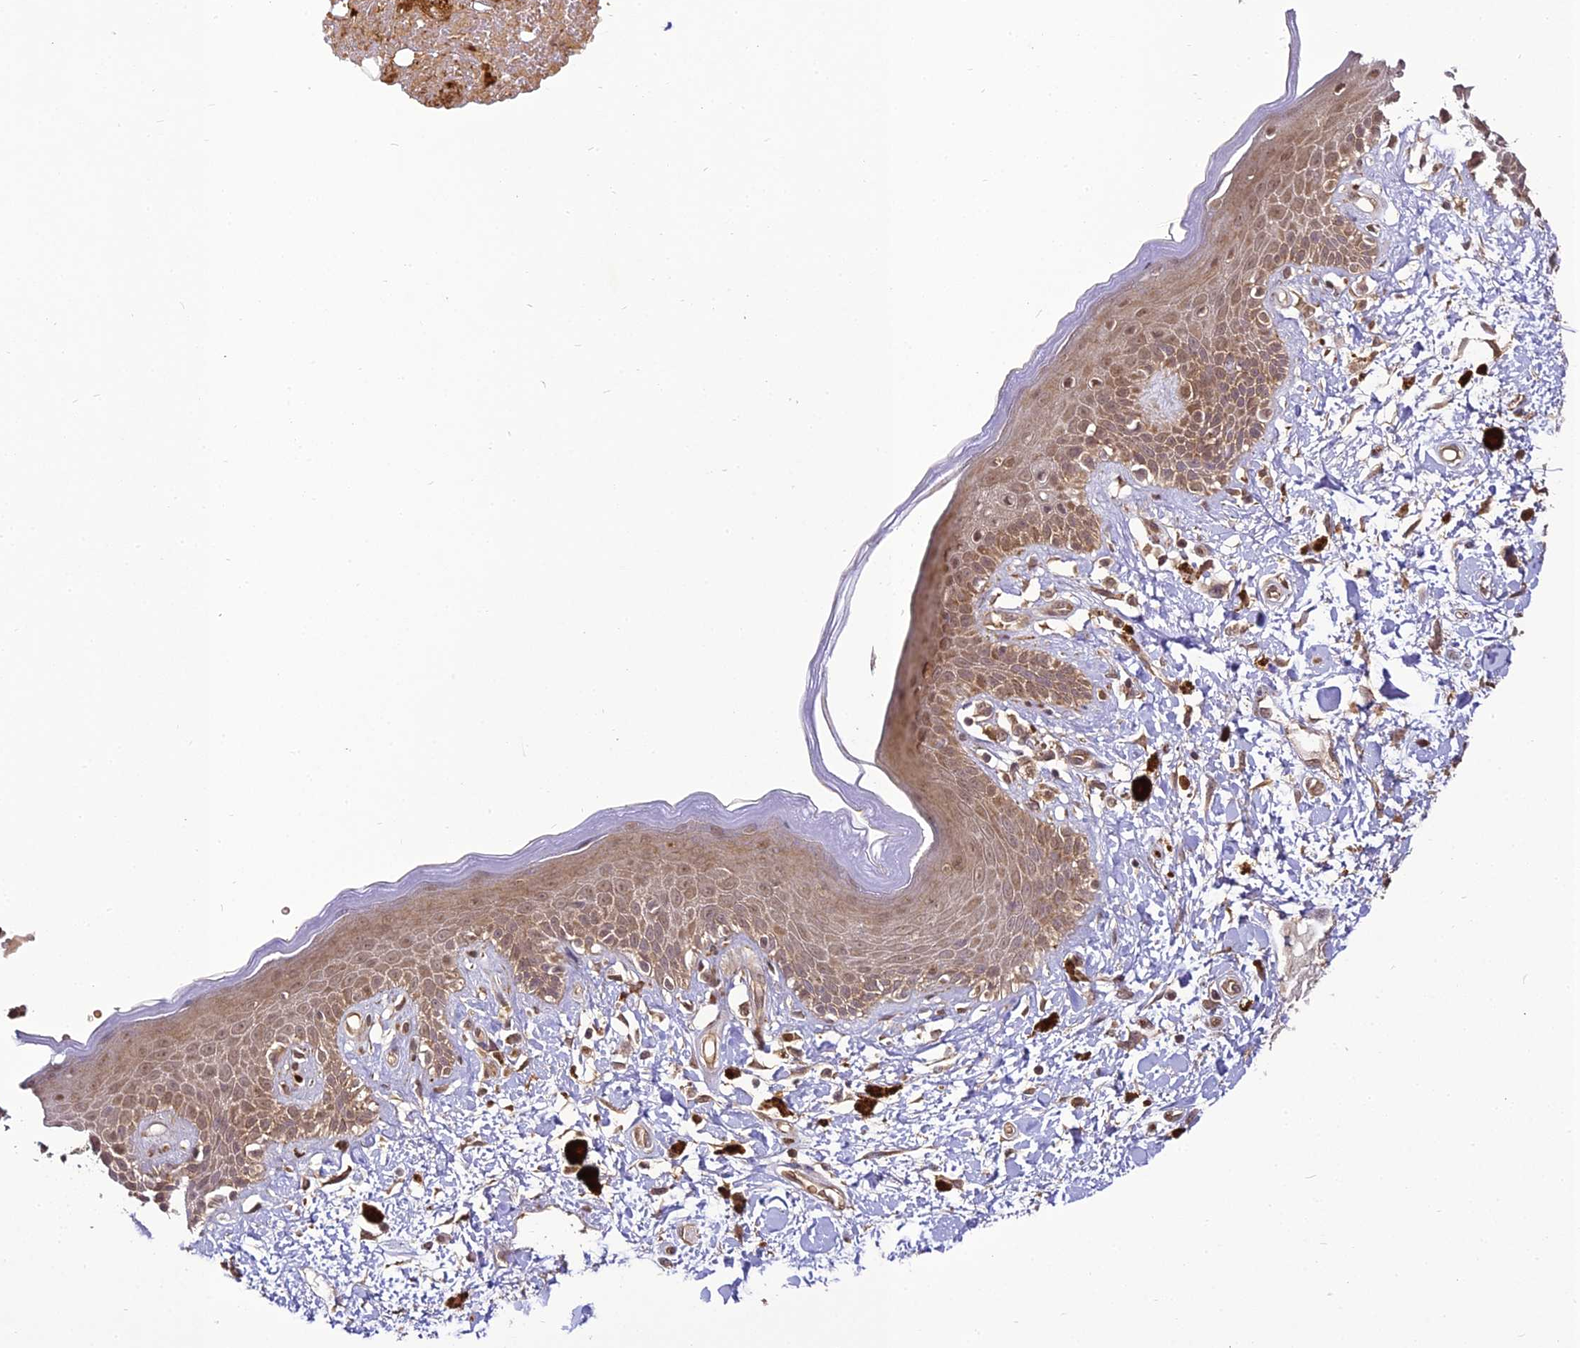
{"staining": {"intensity": "weak", "quantity": ">75%", "location": "cytoplasmic/membranous,nuclear"}, "tissue": "skin", "cell_type": "Epidermal cells", "image_type": "normal", "snomed": [{"axis": "morphology", "description": "Normal tissue, NOS"}, {"axis": "topography", "description": "Anal"}], "caption": "A low amount of weak cytoplasmic/membranous,nuclear expression is identified in about >75% of epidermal cells in unremarkable skin.", "gene": "BCDIN3D", "patient": {"sex": "female", "age": 78}}